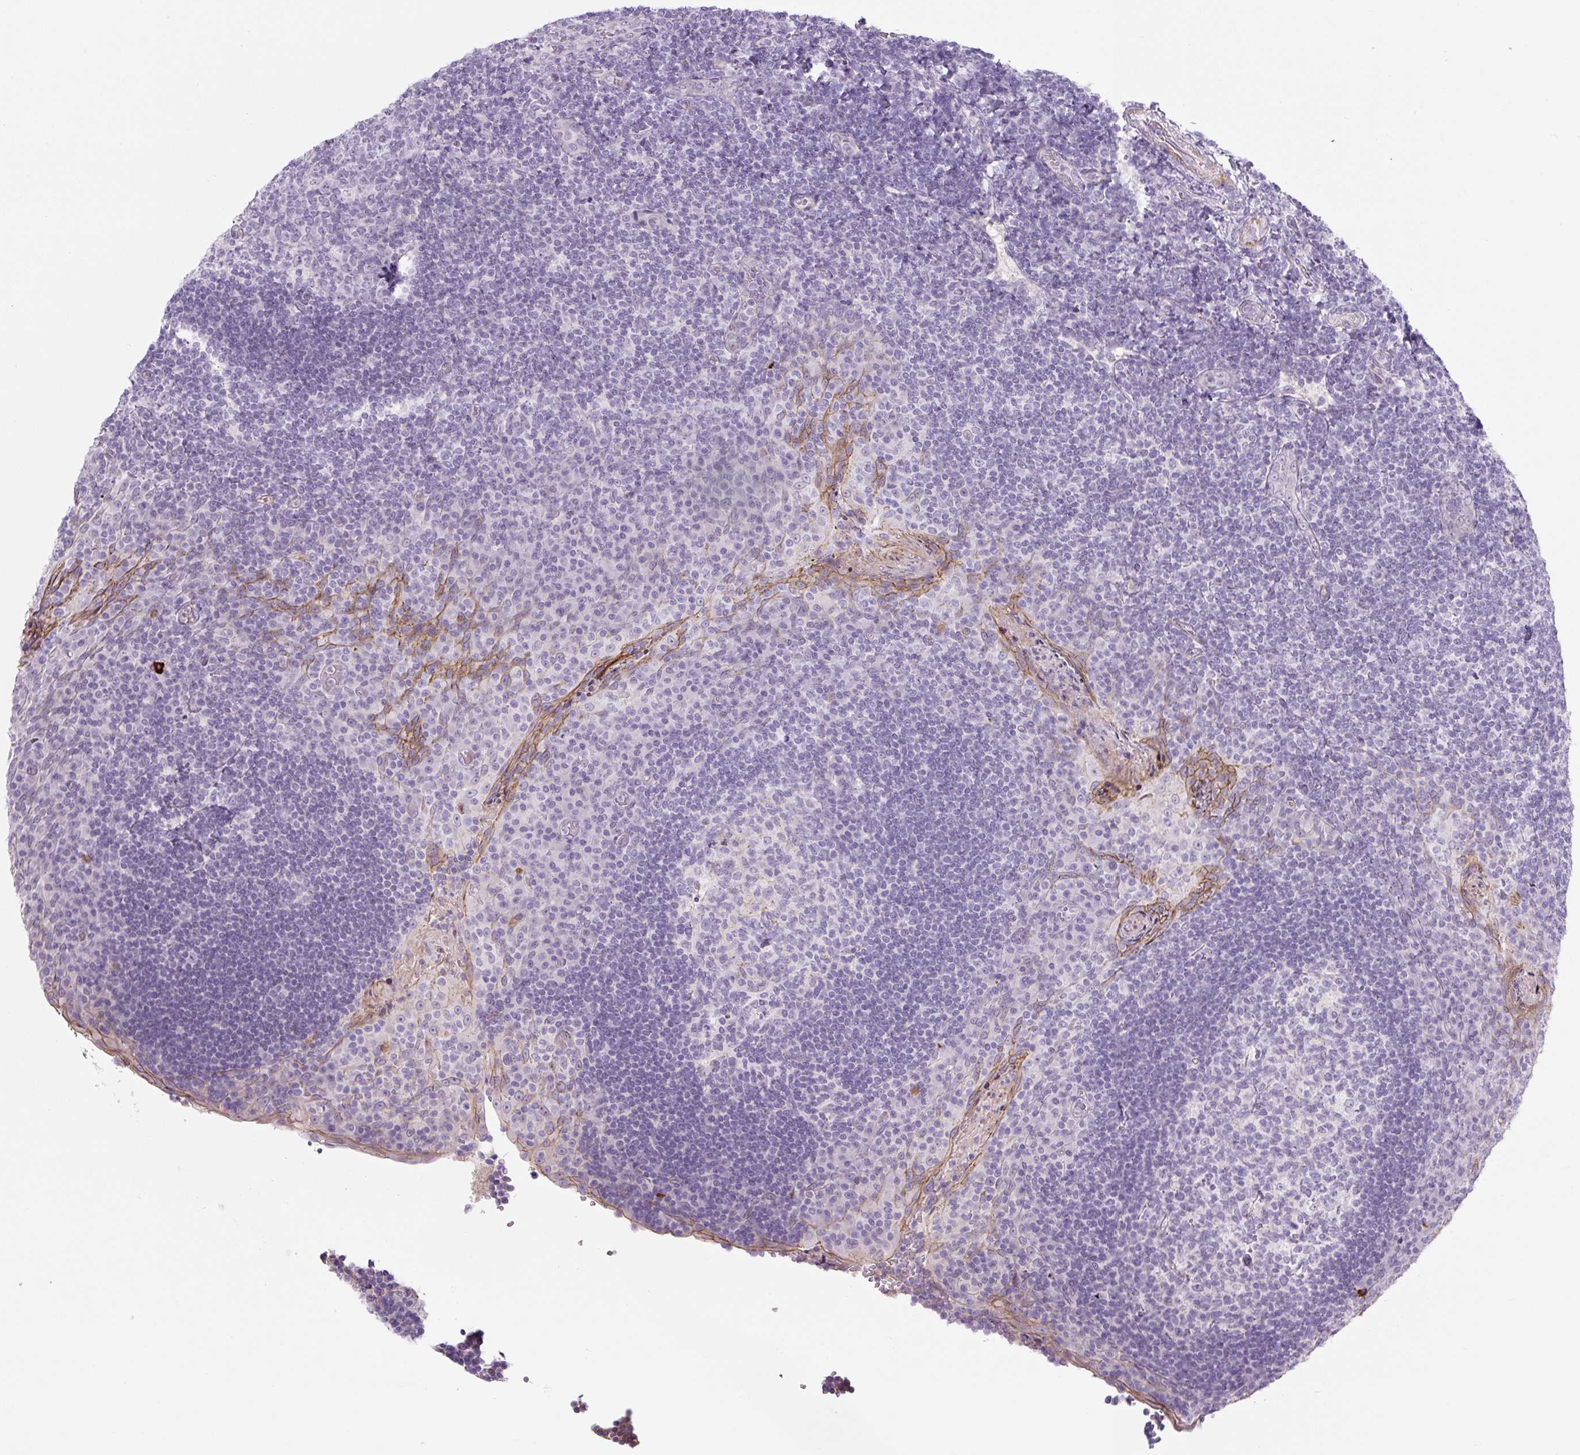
{"staining": {"intensity": "negative", "quantity": "none", "location": "none"}, "tissue": "tonsil", "cell_type": "Germinal center cells", "image_type": "normal", "snomed": [{"axis": "morphology", "description": "Normal tissue, NOS"}, {"axis": "topography", "description": "Tonsil"}], "caption": "DAB (3,3'-diaminobenzidine) immunohistochemical staining of unremarkable human tonsil reveals no significant positivity in germinal center cells. (DAB immunohistochemistry (IHC) with hematoxylin counter stain).", "gene": "PRM1", "patient": {"sex": "male", "age": 17}}